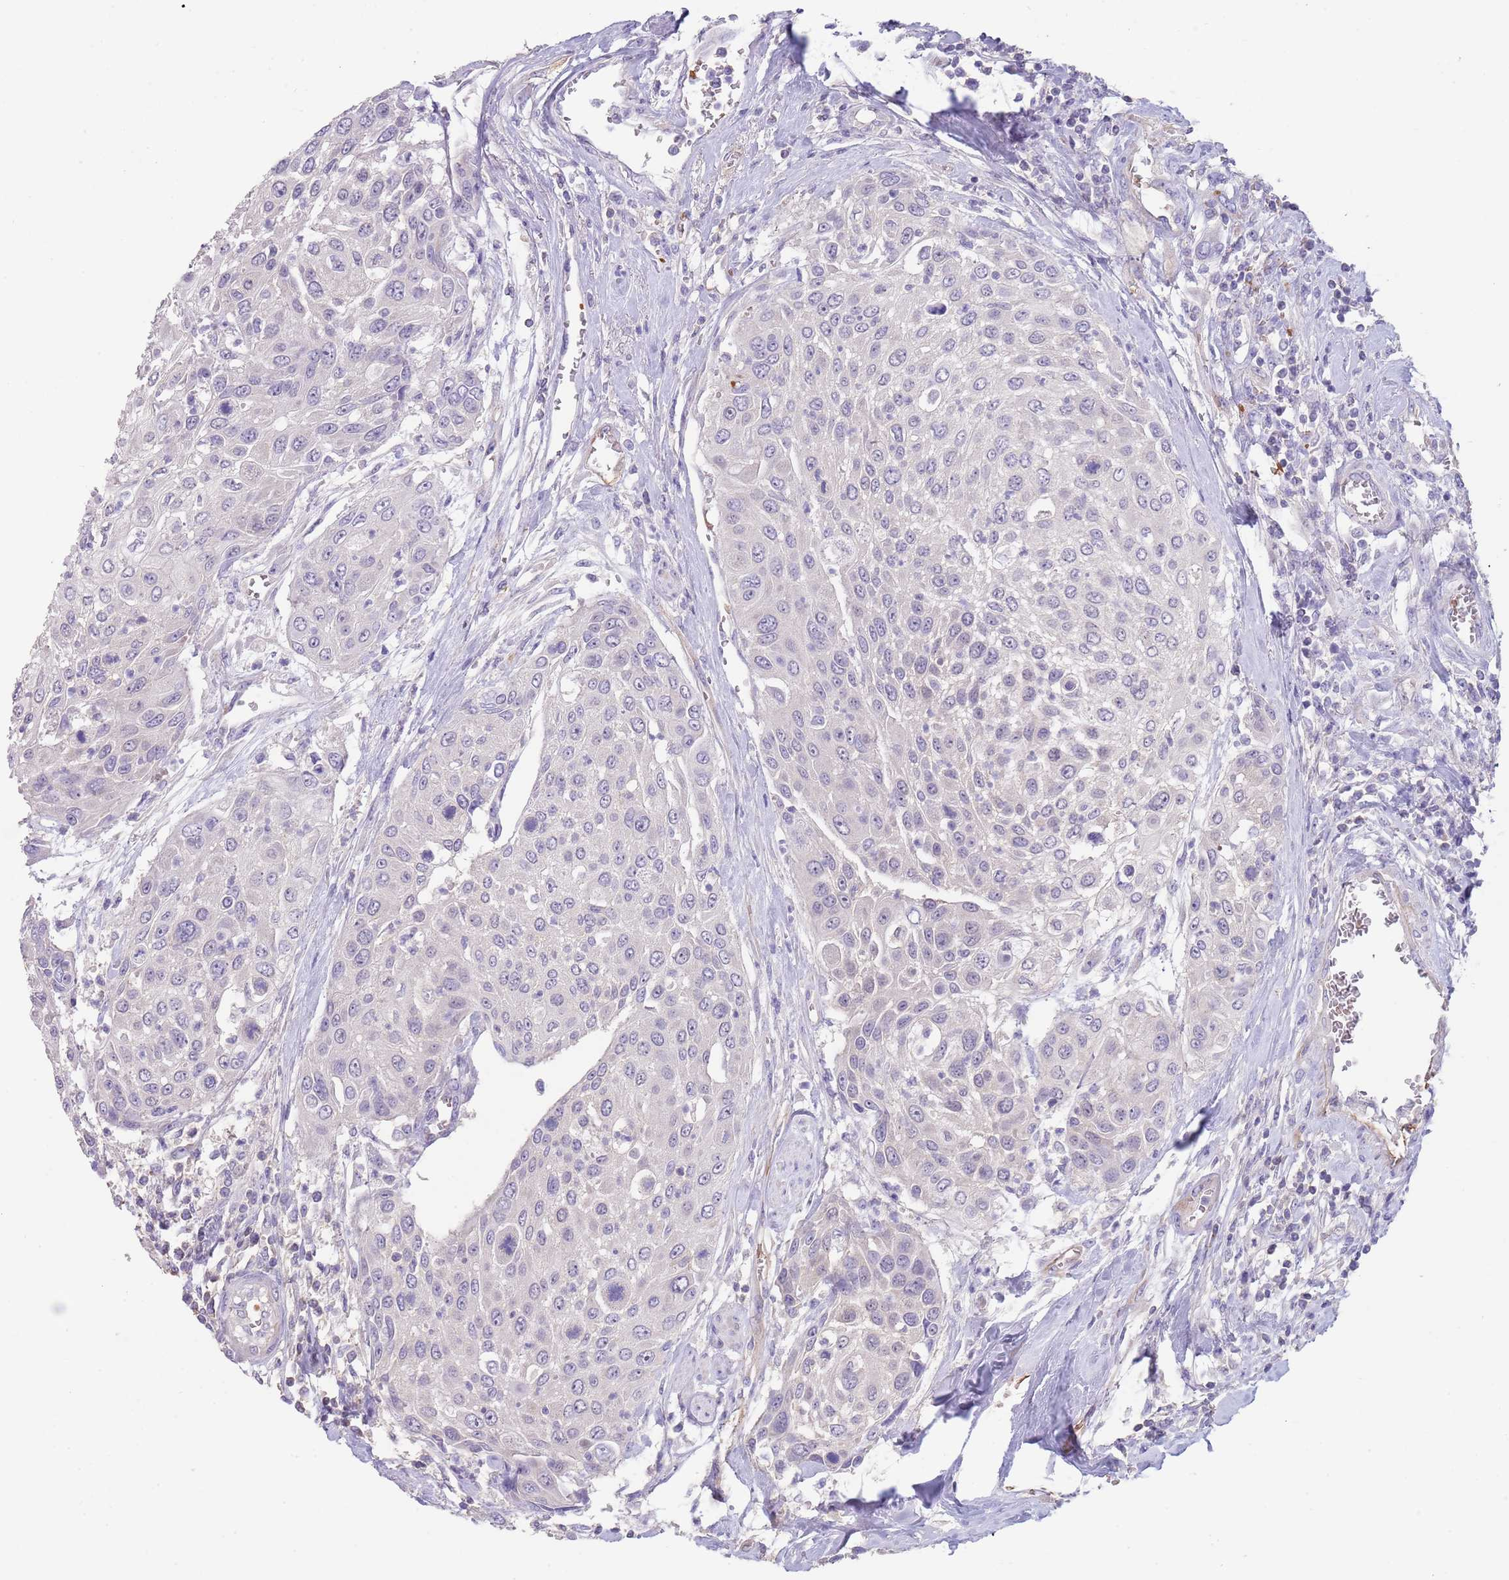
{"staining": {"intensity": "negative", "quantity": "none", "location": "none"}, "tissue": "urothelial cancer", "cell_type": "Tumor cells", "image_type": "cancer", "snomed": [{"axis": "morphology", "description": "Urothelial carcinoma, High grade"}, {"axis": "topography", "description": "Urinary bladder"}], "caption": "Protein analysis of urothelial cancer exhibits no significant positivity in tumor cells.", "gene": "ZNF14", "patient": {"sex": "female", "age": 79}}